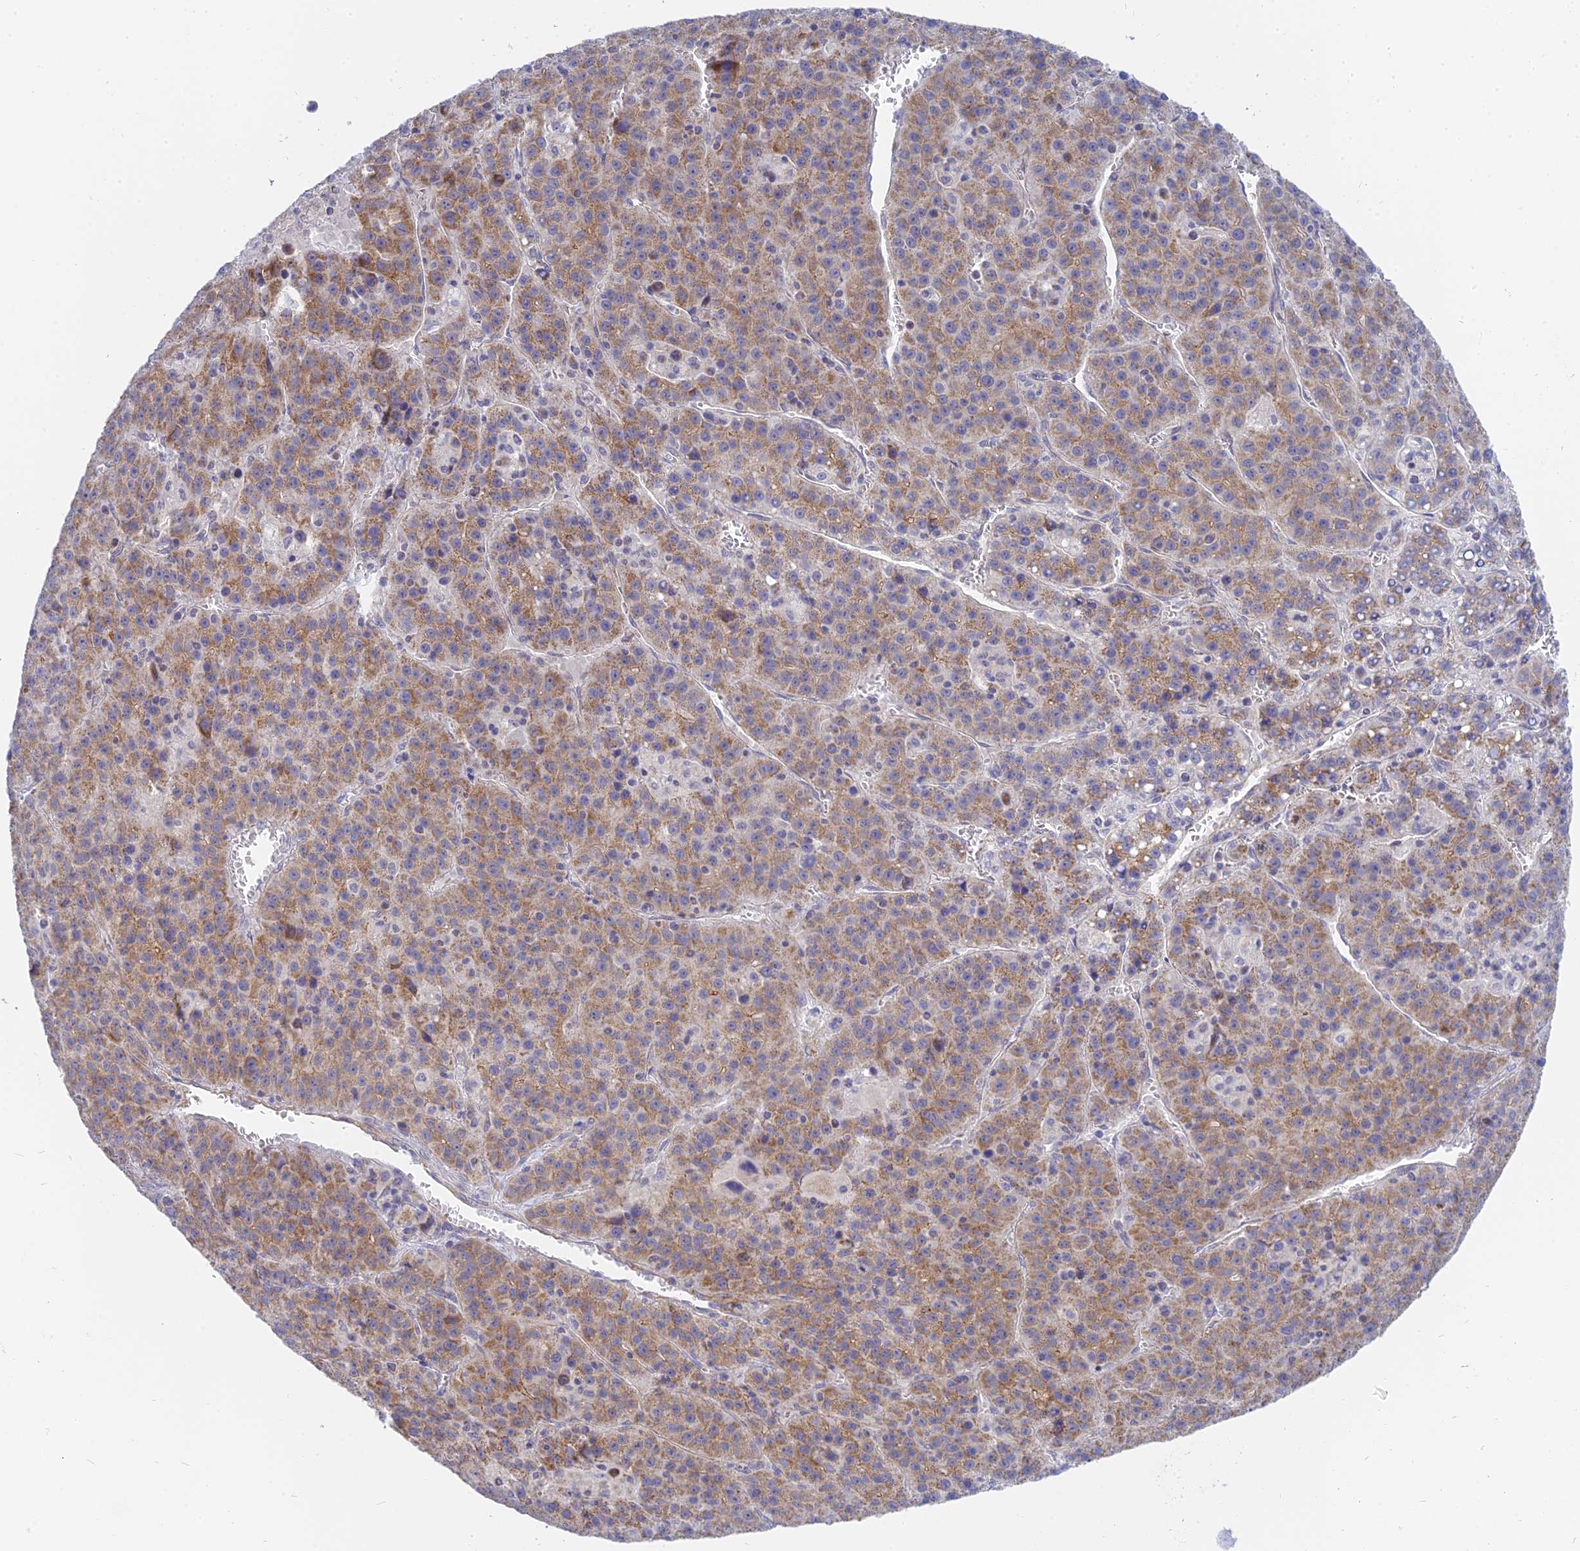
{"staining": {"intensity": "moderate", "quantity": ">75%", "location": "cytoplasmic/membranous"}, "tissue": "liver cancer", "cell_type": "Tumor cells", "image_type": "cancer", "snomed": [{"axis": "morphology", "description": "Carcinoma, Hepatocellular, NOS"}, {"axis": "topography", "description": "Liver"}], "caption": "Immunohistochemical staining of hepatocellular carcinoma (liver) demonstrates medium levels of moderate cytoplasmic/membranous positivity in about >75% of tumor cells.", "gene": "MRPL15", "patient": {"sex": "female", "age": 53}}